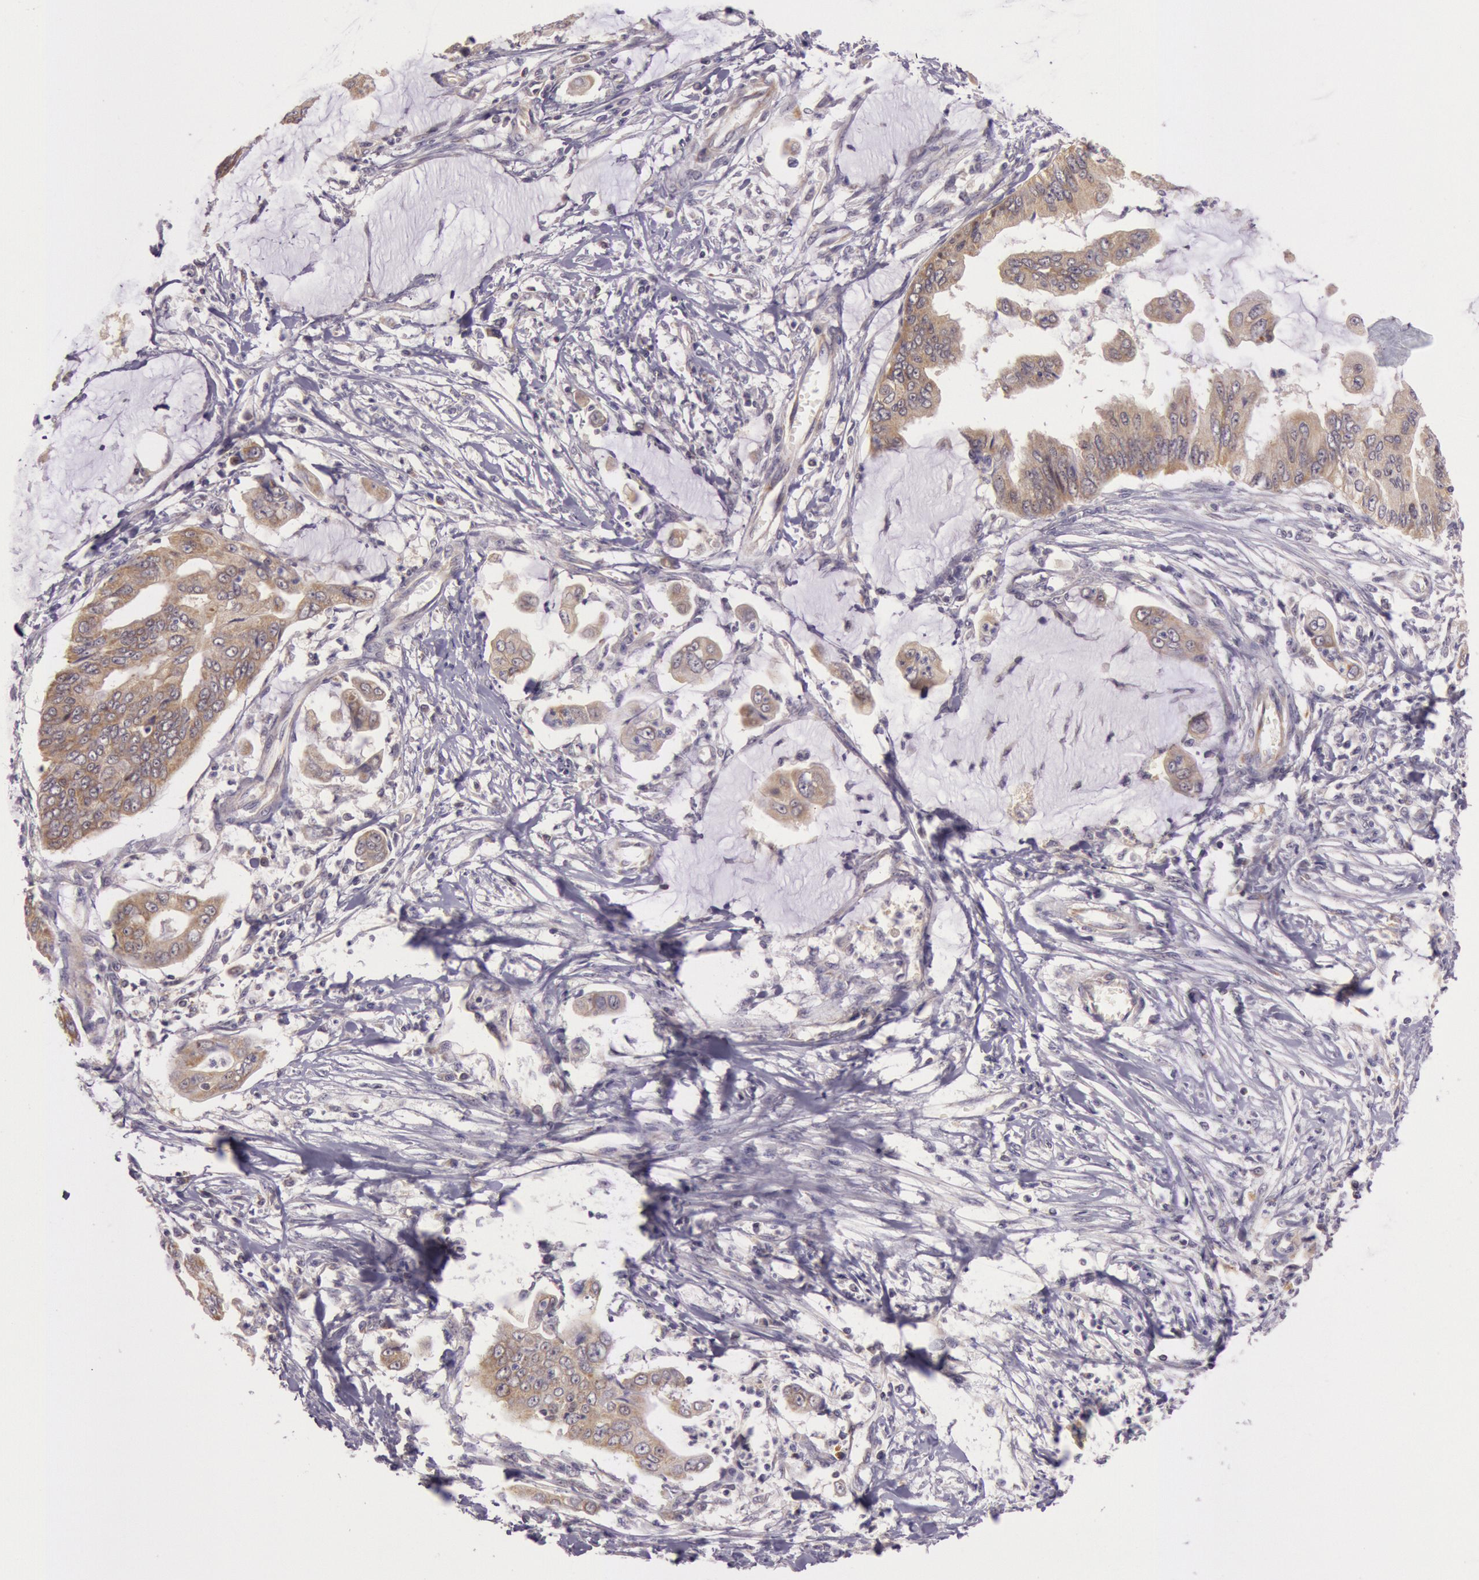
{"staining": {"intensity": "moderate", "quantity": ">75%", "location": "cytoplasmic/membranous"}, "tissue": "stomach cancer", "cell_type": "Tumor cells", "image_type": "cancer", "snomed": [{"axis": "morphology", "description": "Adenocarcinoma, NOS"}, {"axis": "topography", "description": "Stomach, upper"}], "caption": "Immunohistochemical staining of human stomach adenocarcinoma reveals medium levels of moderate cytoplasmic/membranous protein expression in approximately >75% of tumor cells. (DAB (3,3'-diaminobenzidine) = brown stain, brightfield microscopy at high magnification).", "gene": "CDK16", "patient": {"sex": "male", "age": 80}}